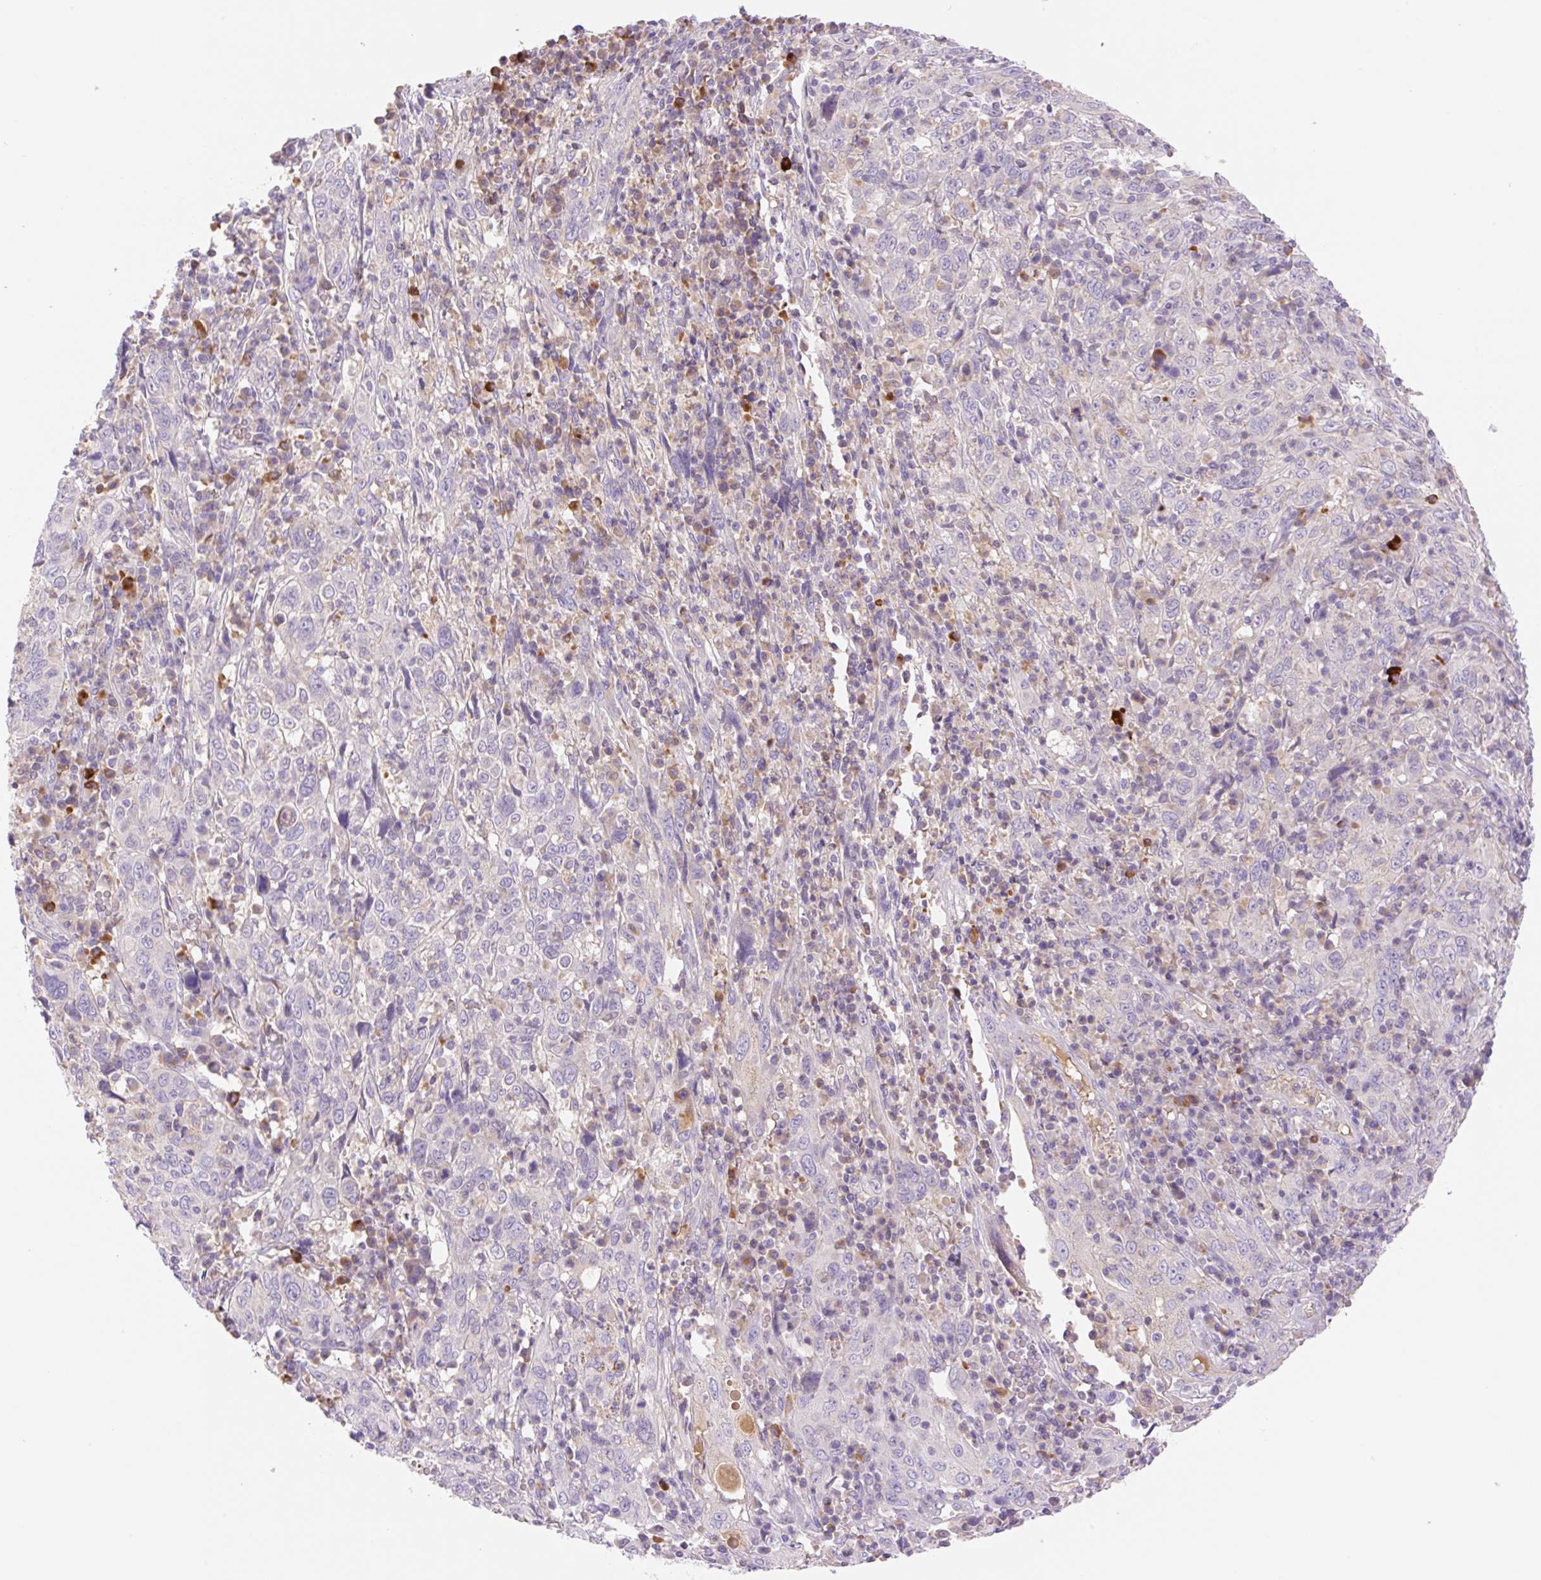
{"staining": {"intensity": "negative", "quantity": "none", "location": "none"}, "tissue": "cervical cancer", "cell_type": "Tumor cells", "image_type": "cancer", "snomed": [{"axis": "morphology", "description": "Squamous cell carcinoma, NOS"}, {"axis": "topography", "description": "Cervix"}], "caption": "Tumor cells are negative for protein expression in human cervical cancer (squamous cell carcinoma).", "gene": "DENND5A", "patient": {"sex": "female", "age": 46}}